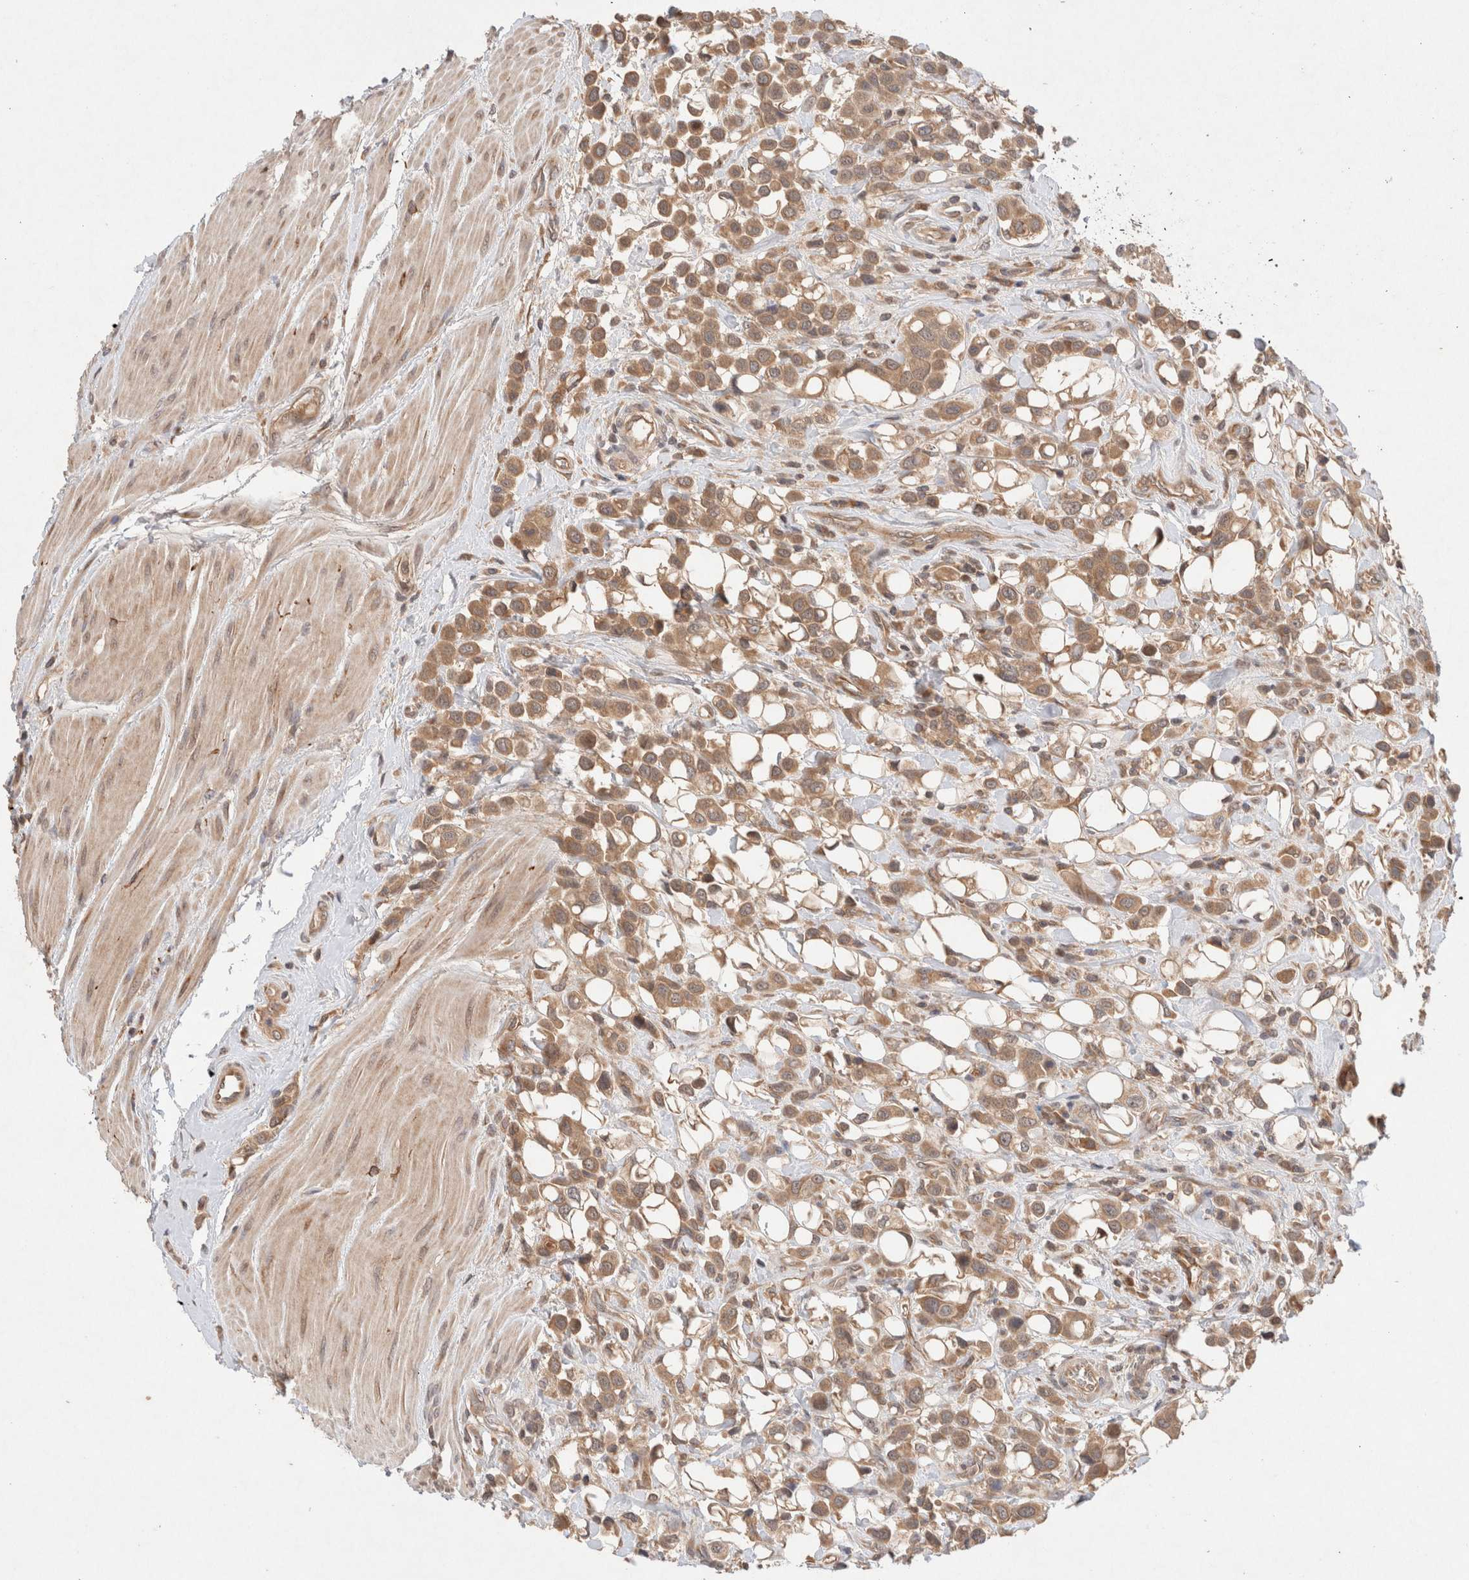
{"staining": {"intensity": "moderate", "quantity": ">75%", "location": "cytoplasmic/membranous"}, "tissue": "urothelial cancer", "cell_type": "Tumor cells", "image_type": "cancer", "snomed": [{"axis": "morphology", "description": "Urothelial carcinoma, High grade"}, {"axis": "topography", "description": "Urinary bladder"}], "caption": "IHC of human urothelial cancer exhibits medium levels of moderate cytoplasmic/membranous staining in approximately >75% of tumor cells. (IHC, brightfield microscopy, high magnification).", "gene": "KLHL20", "patient": {"sex": "male", "age": 50}}